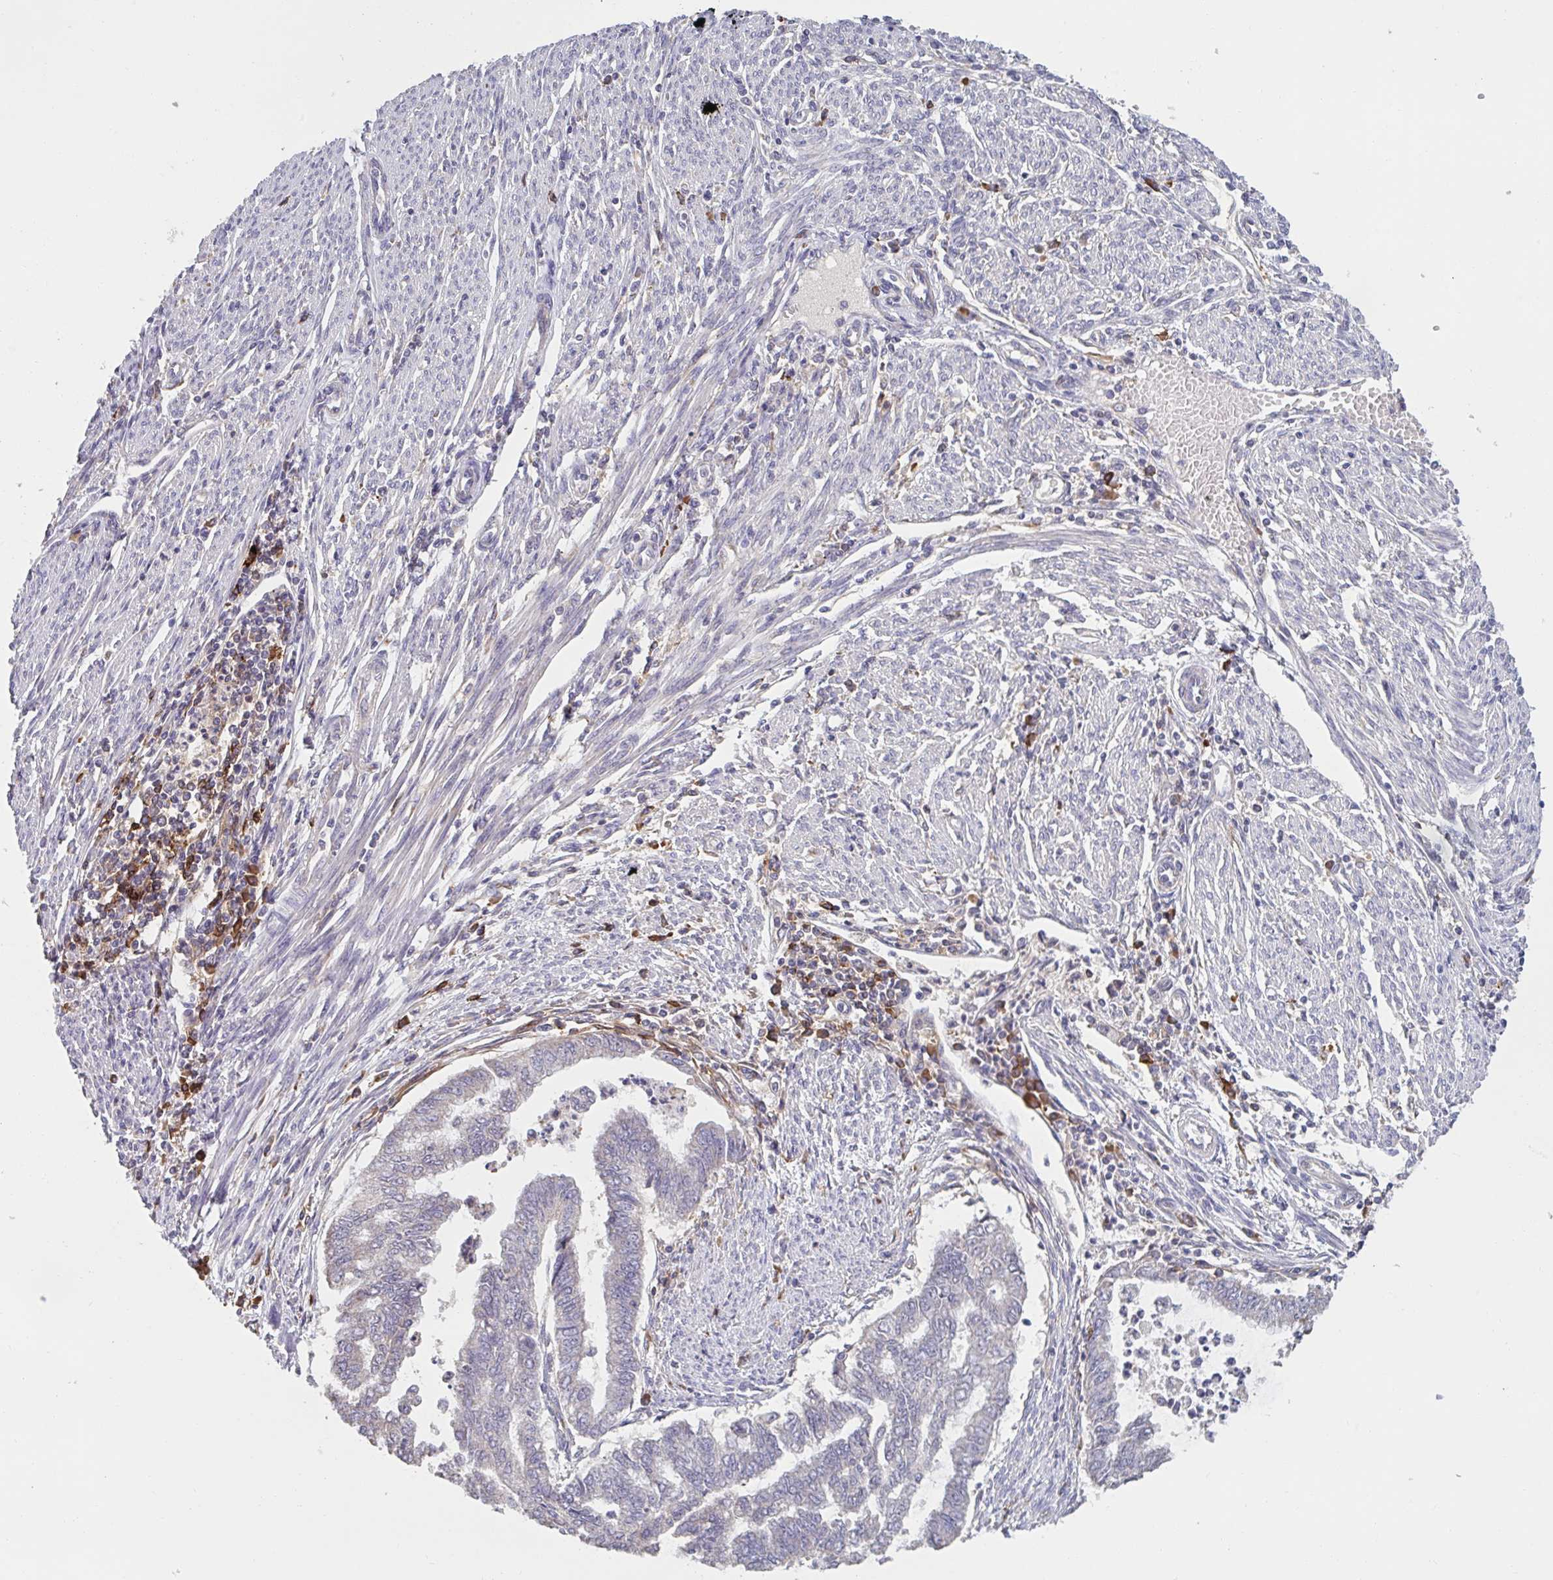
{"staining": {"intensity": "negative", "quantity": "none", "location": "none"}, "tissue": "endometrial cancer", "cell_type": "Tumor cells", "image_type": "cancer", "snomed": [{"axis": "morphology", "description": "Adenocarcinoma, NOS"}, {"axis": "topography", "description": "Endometrium"}], "caption": "Tumor cells show no significant expression in adenocarcinoma (endometrial).", "gene": "CD1E", "patient": {"sex": "female", "age": 79}}